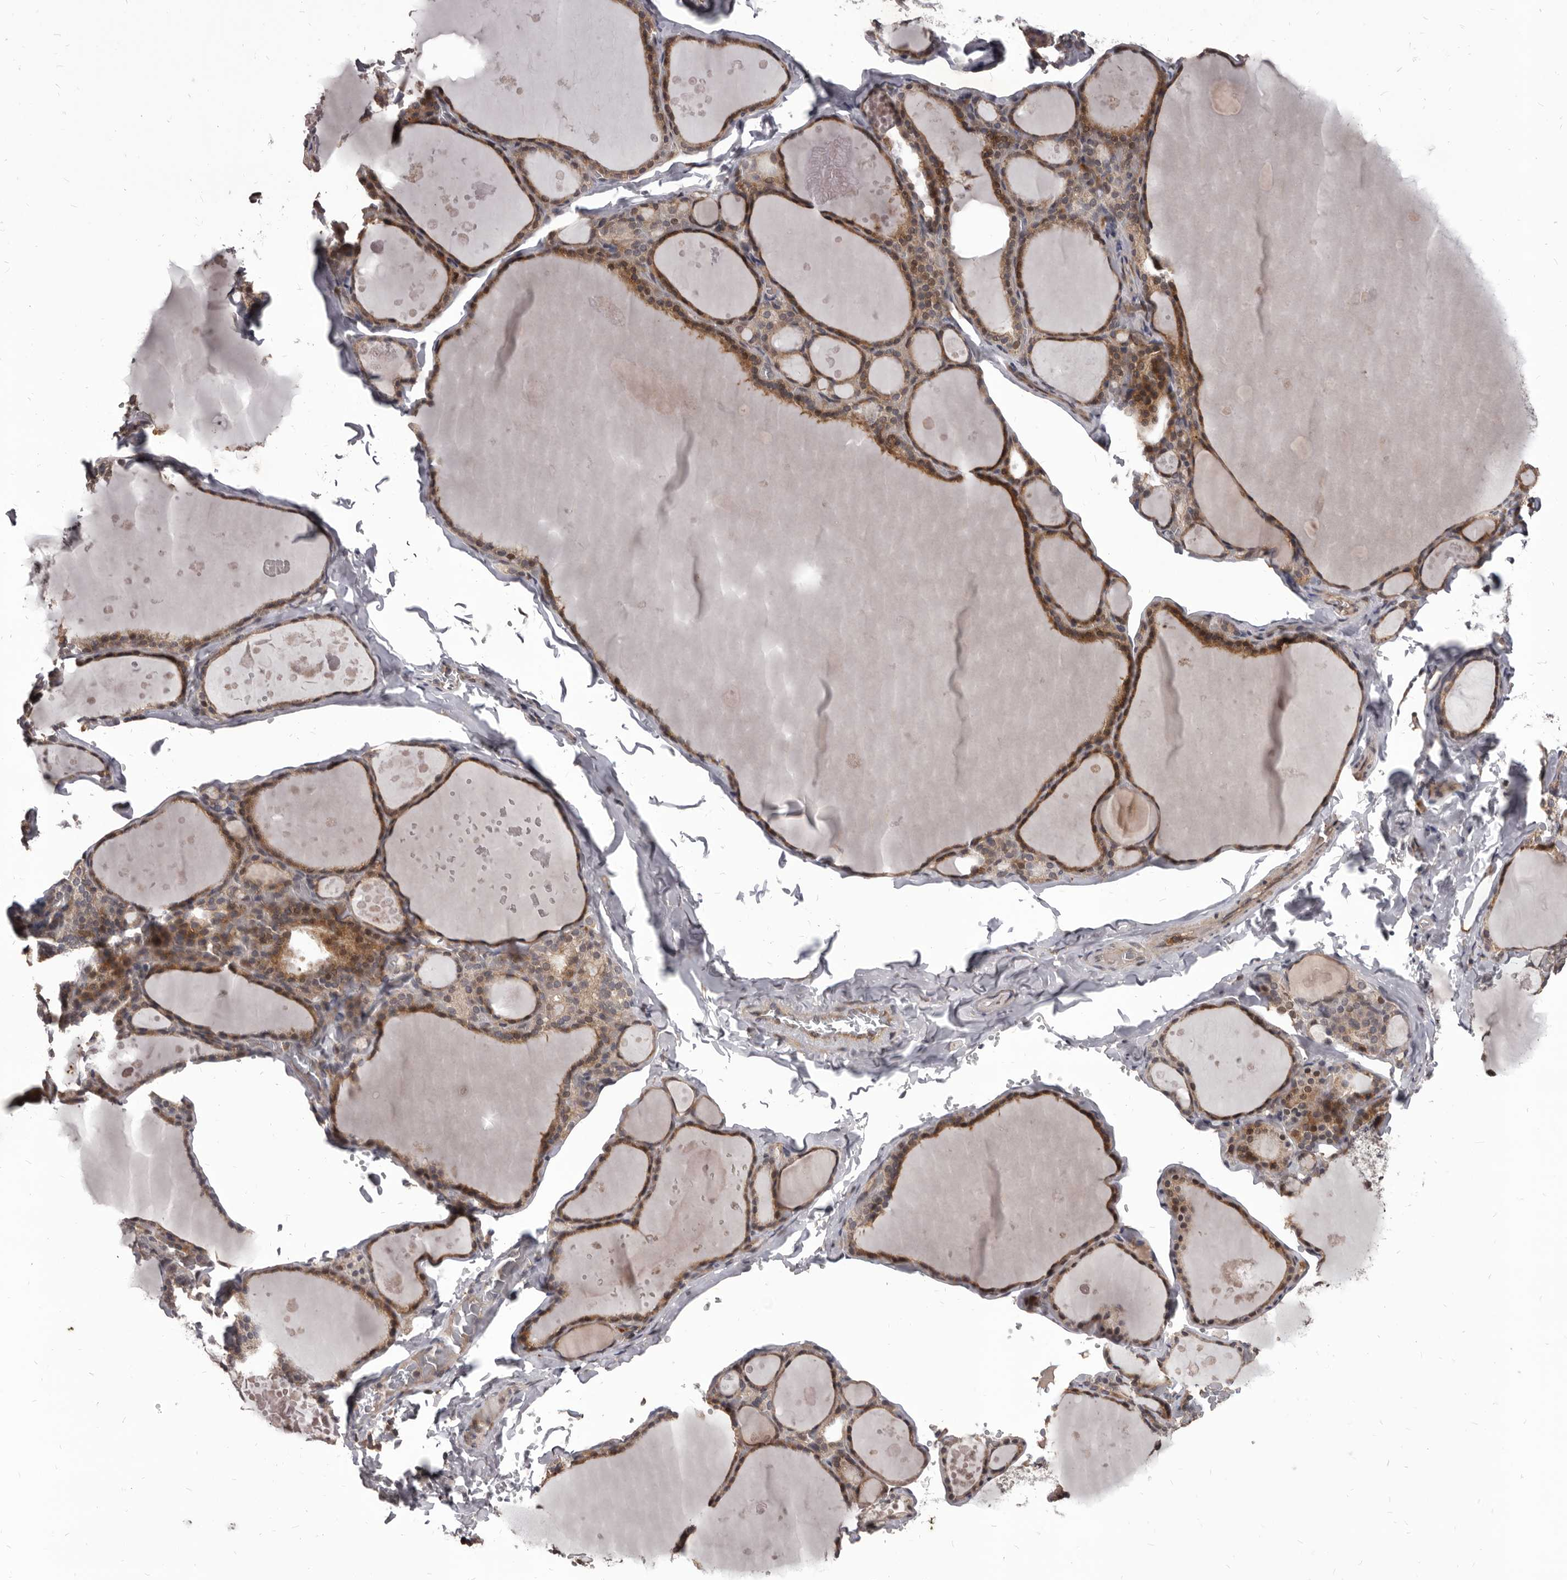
{"staining": {"intensity": "moderate", "quantity": ">75%", "location": "cytoplasmic/membranous"}, "tissue": "thyroid gland", "cell_type": "Glandular cells", "image_type": "normal", "snomed": [{"axis": "morphology", "description": "Normal tissue, NOS"}, {"axis": "topography", "description": "Thyroid gland"}], "caption": "Protein staining of benign thyroid gland demonstrates moderate cytoplasmic/membranous positivity in approximately >75% of glandular cells.", "gene": "MAP3K14", "patient": {"sex": "male", "age": 56}}